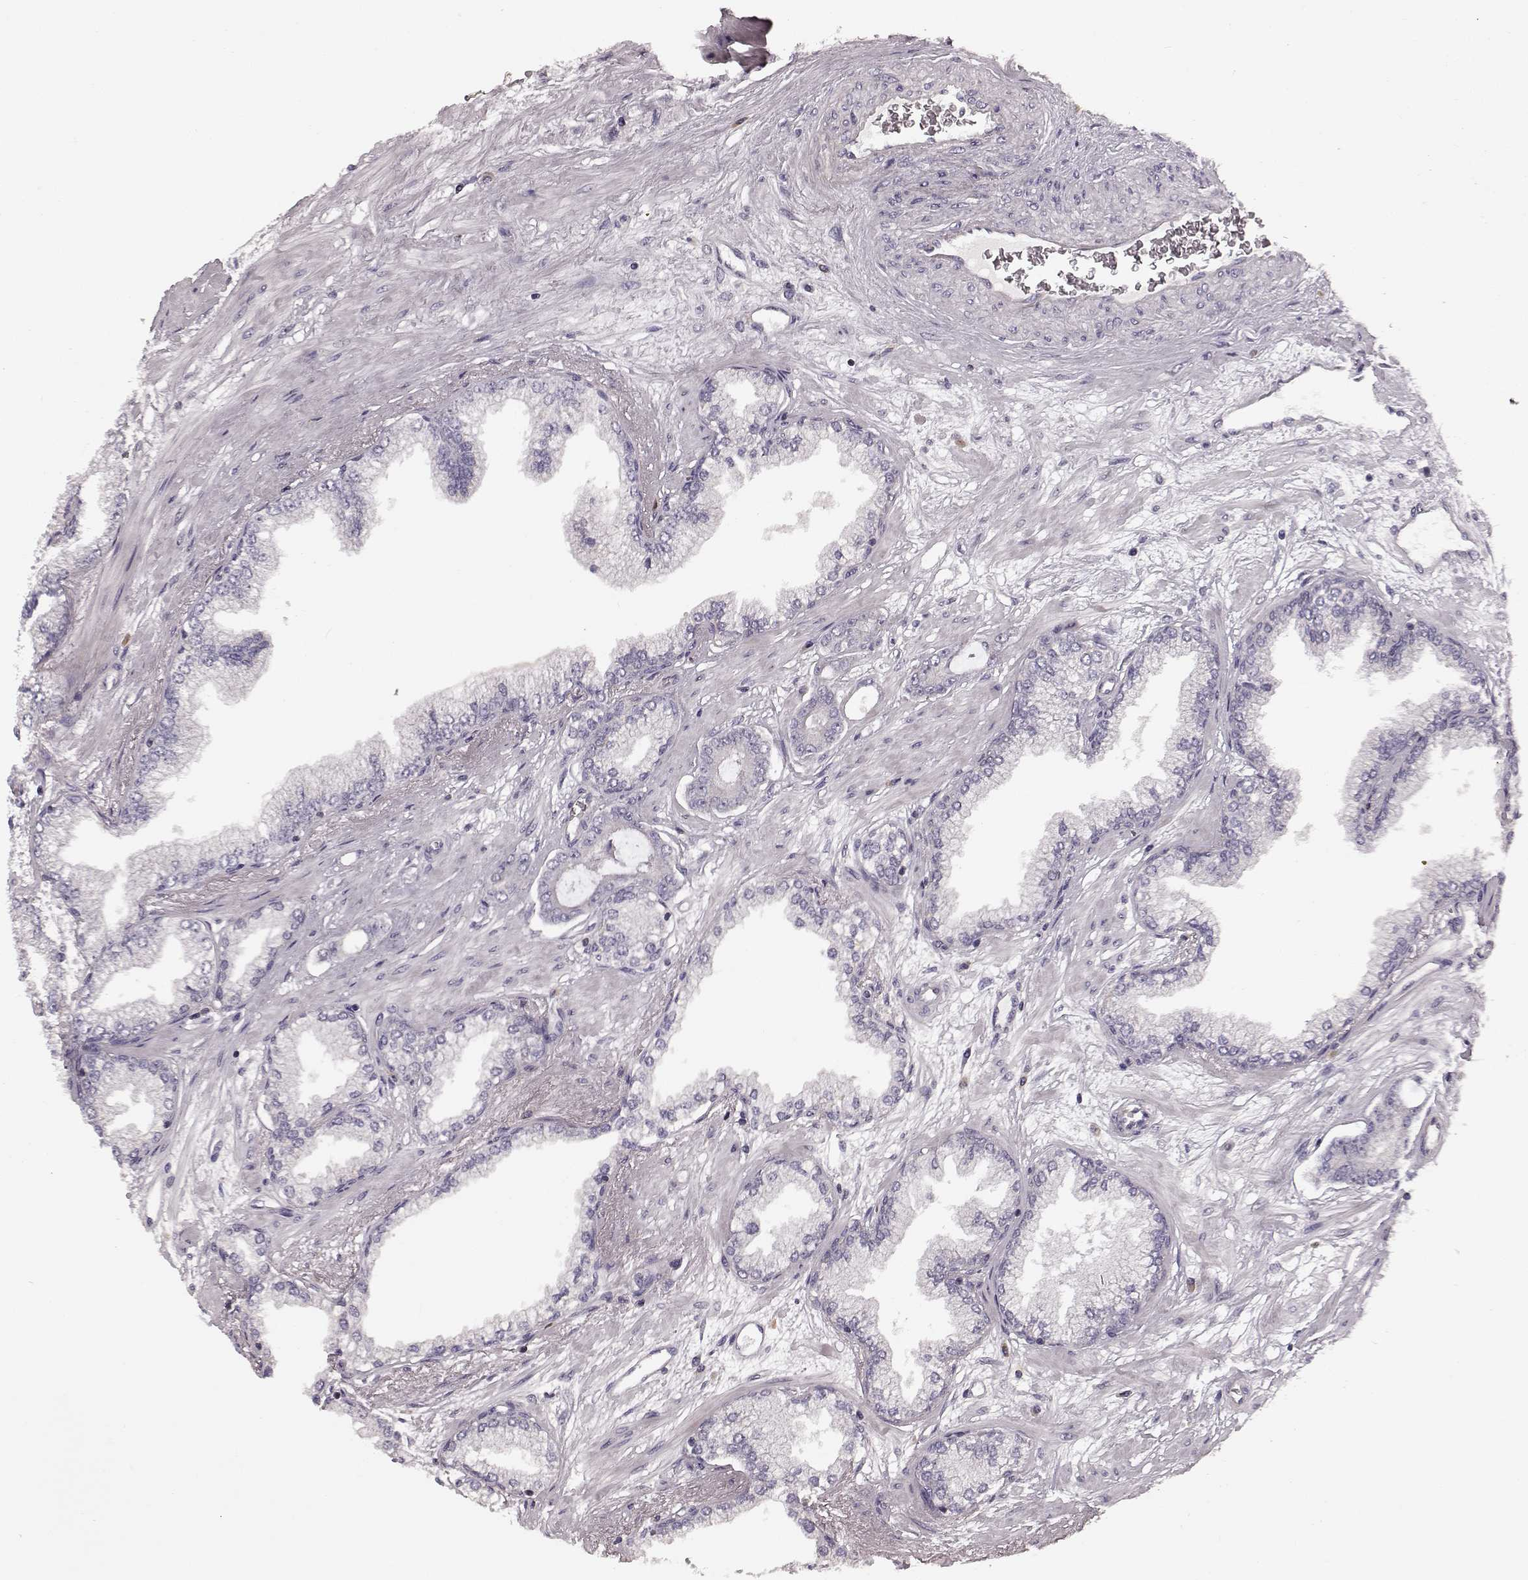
{"staining": {"intensity": "negative", "quantity": "none", "location": "none"}, "tissue": "prostate cancer", "cell_type": "Tumor cells", "image_type": "cancer", "snomed": [{"axis": "morphology", "description": "Adenocarcinoma, Low grade"}, {"axis": "topography", "description": "Prostate"}], "caption": "The photomicrograph reveals no significant positivity in tumor cells of prostate adenocarcinoma (low-grade).", "gene": "SLC22A18", "patient": {"sex": "male", "age": 64}}